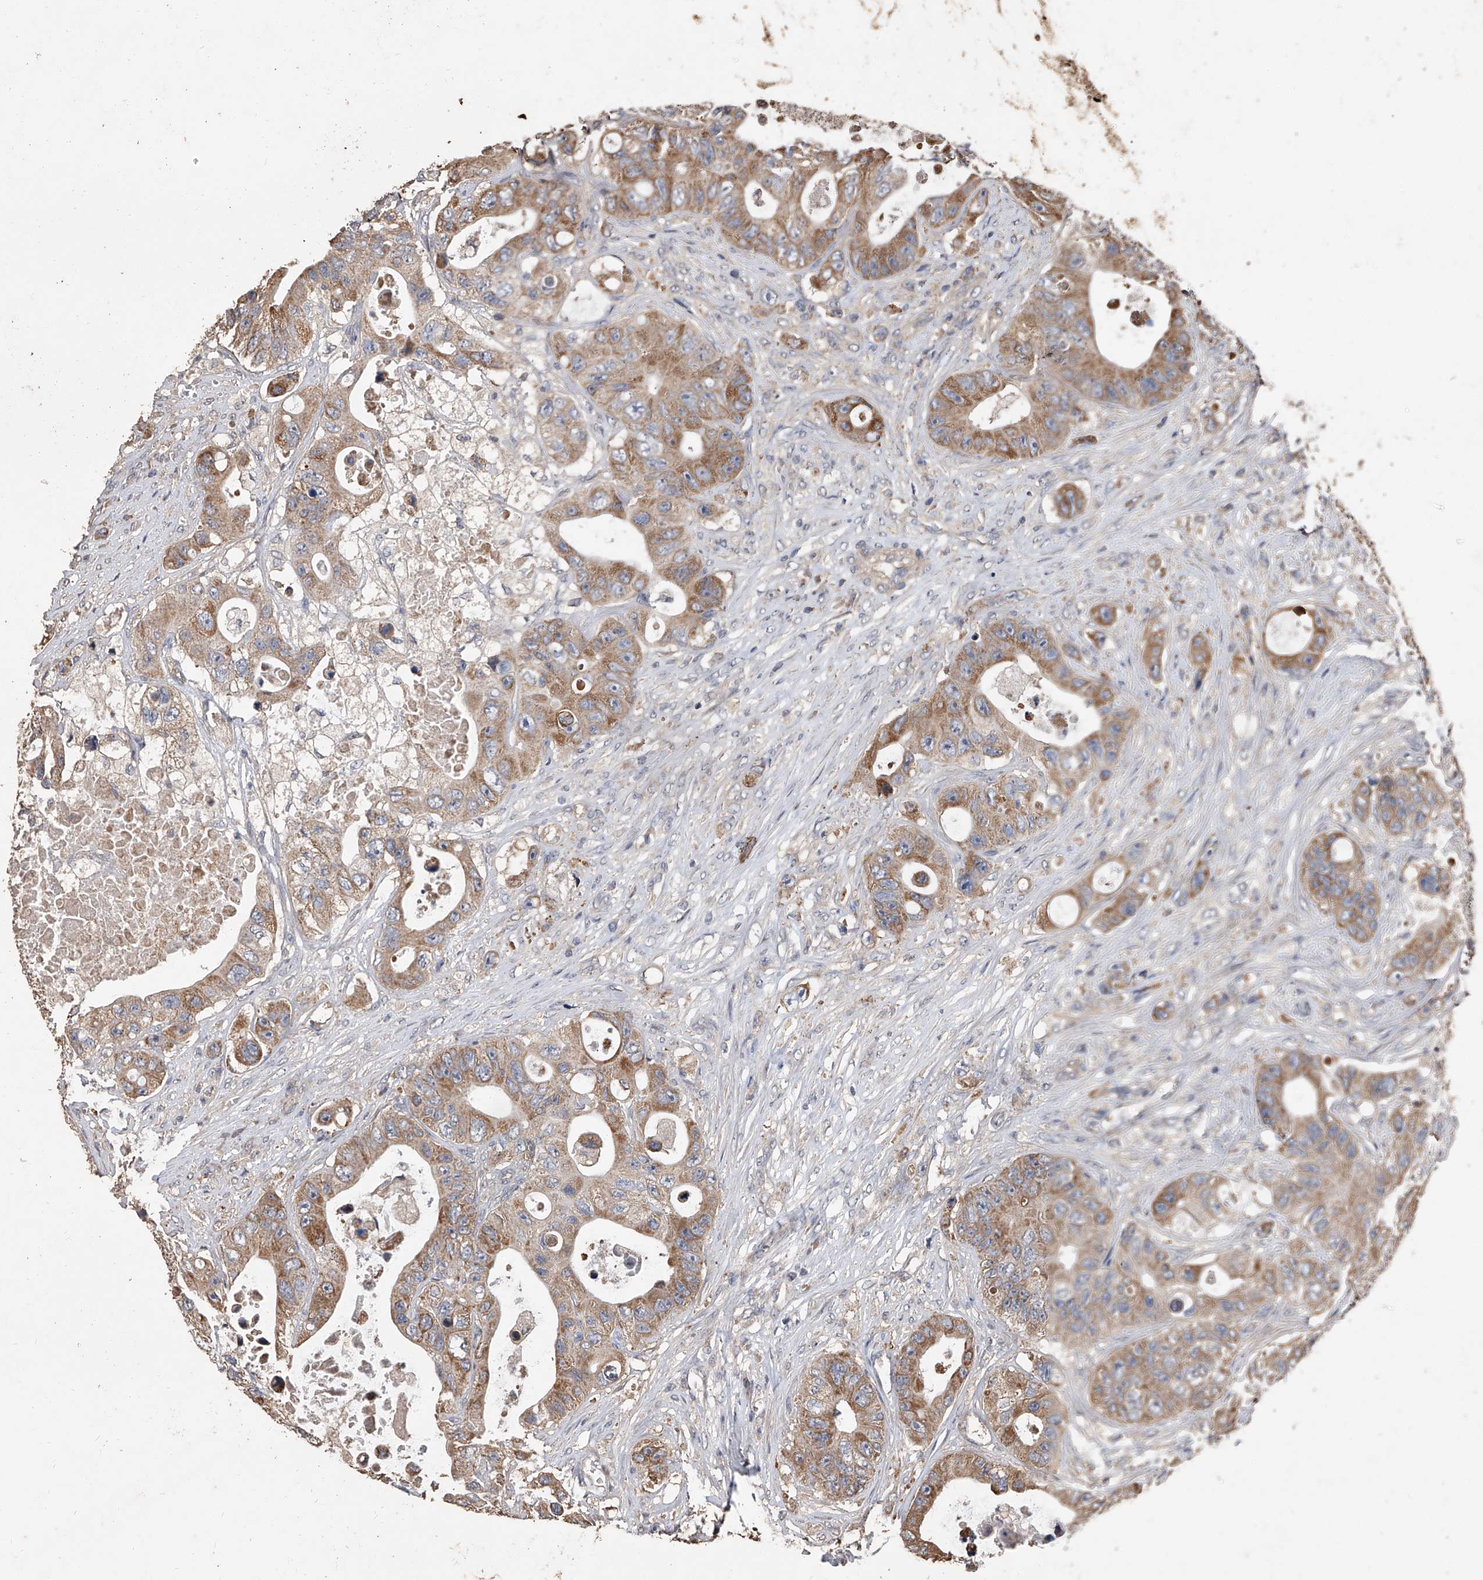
{"staining": {"intensity": "moderate", "quantity": ">75%", "location": "cytoplasmic/membranous"}, "tissue": "colorectal cancer", "cell_type": "Tumor cells", "image_type": "cancer", "snomed": [{"axis": "morphology", "description": "Adenocarcinoma, NOS"}, {"axis": "topography", "description": "Colon"}], "caption": "Colorectal adenocarcinoma tissue displays moderate cytoplasmic/membranous expression in about >75% of tumor cells", "gene": "LTV1", "patient": {"sex": "female", "age": 46}}